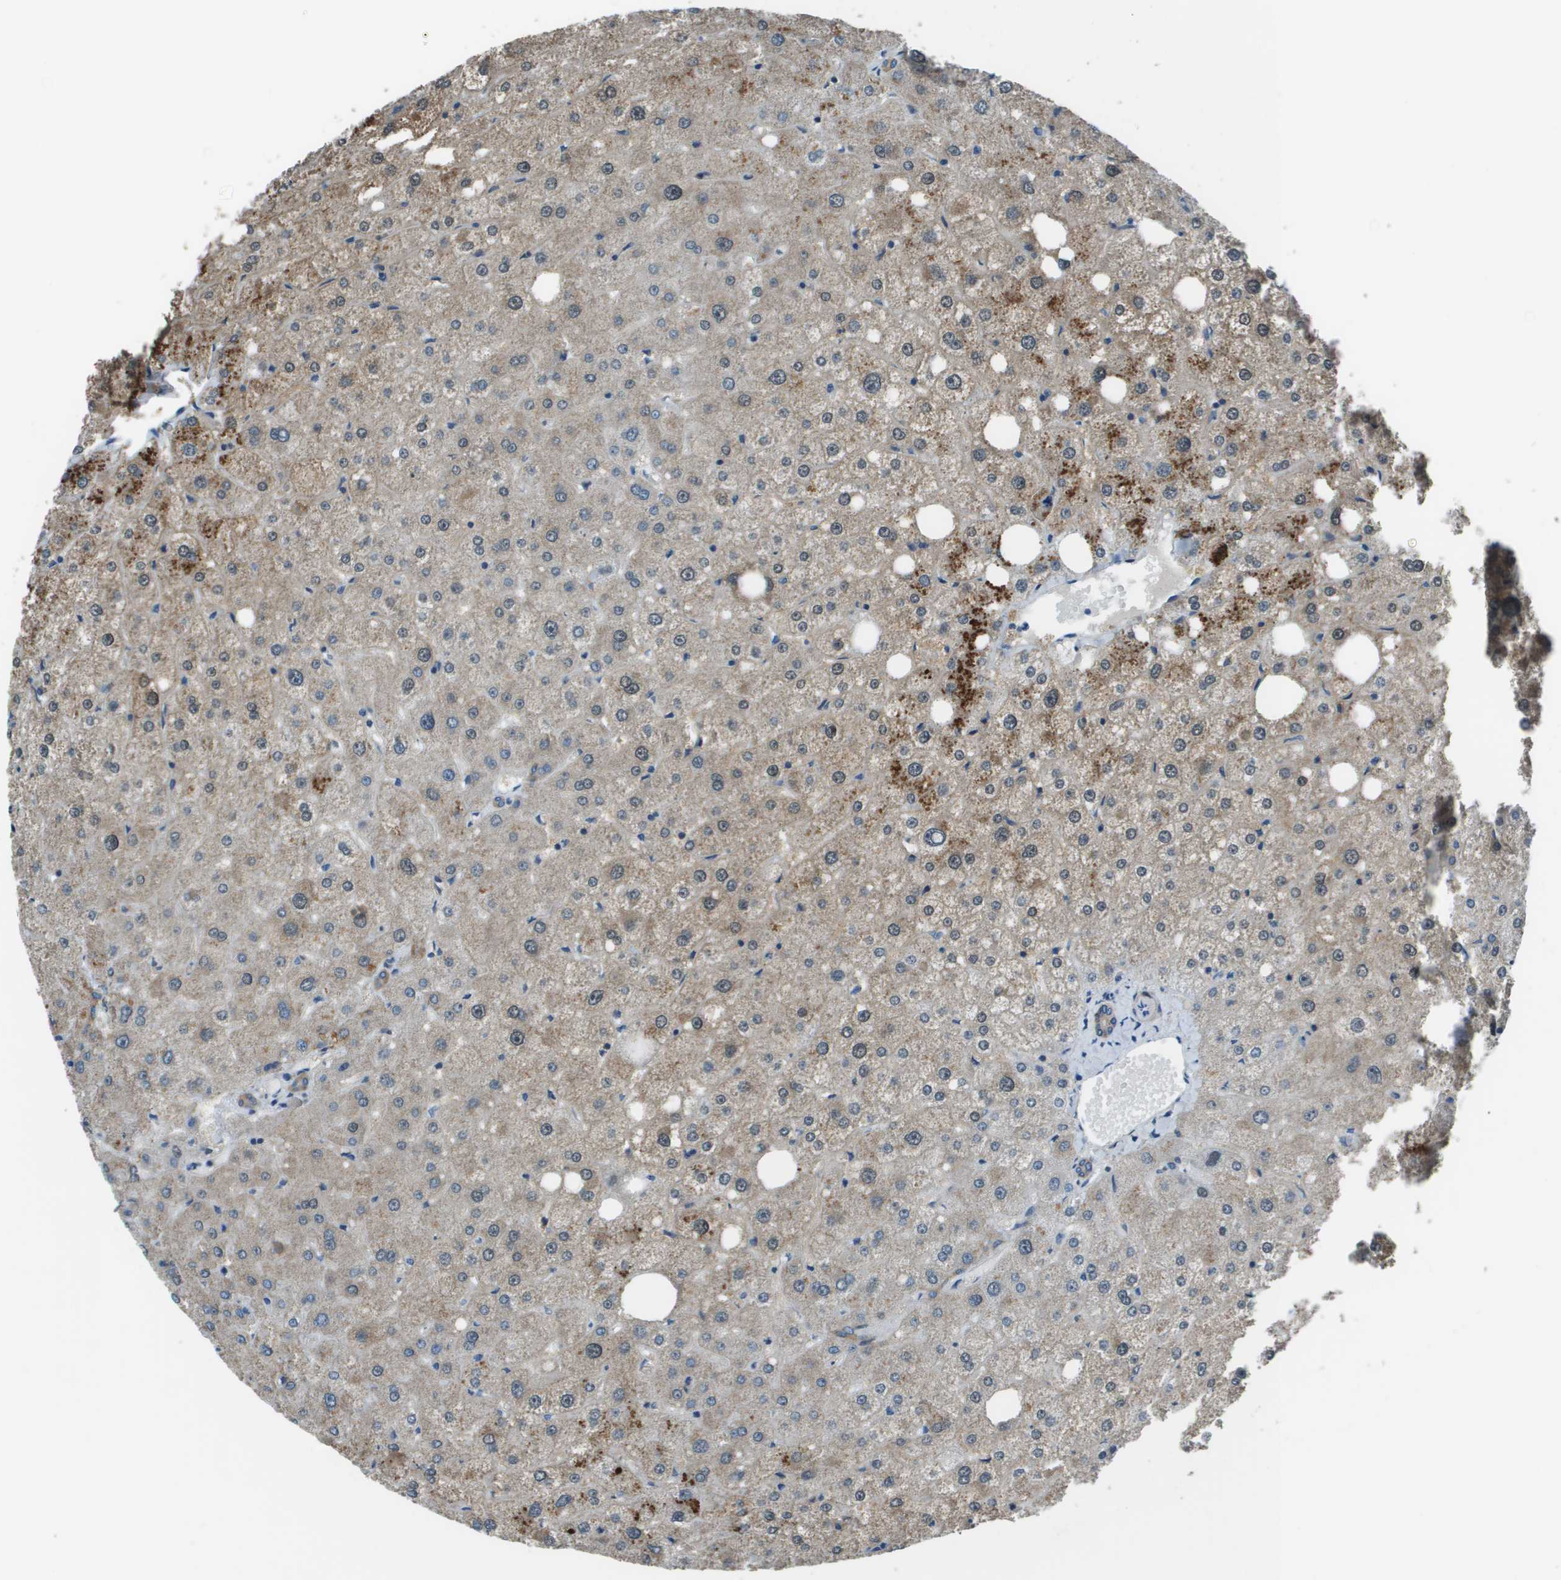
{"staining": {"intensity": "weak", "quantity": "25%-75%", "location": "cytoplasmic/membranous"}, "tissue": "liver", "cell_type": "Cholangiocytes", "image_type": "normal", "snomed": [{"axis": "morphology", "description": "Normal tissue, NOS"}, {"axis": "topography", "description": "Liver"}], "caption": "Immunohistochemical staining of unremarkable human liver shows low levels of weak cytoplasmic/membranous positivity in about 25%-75% of cholangiocytes.", "gene": "TMEM51", "patient": {"sex": "male", "age": 73}}